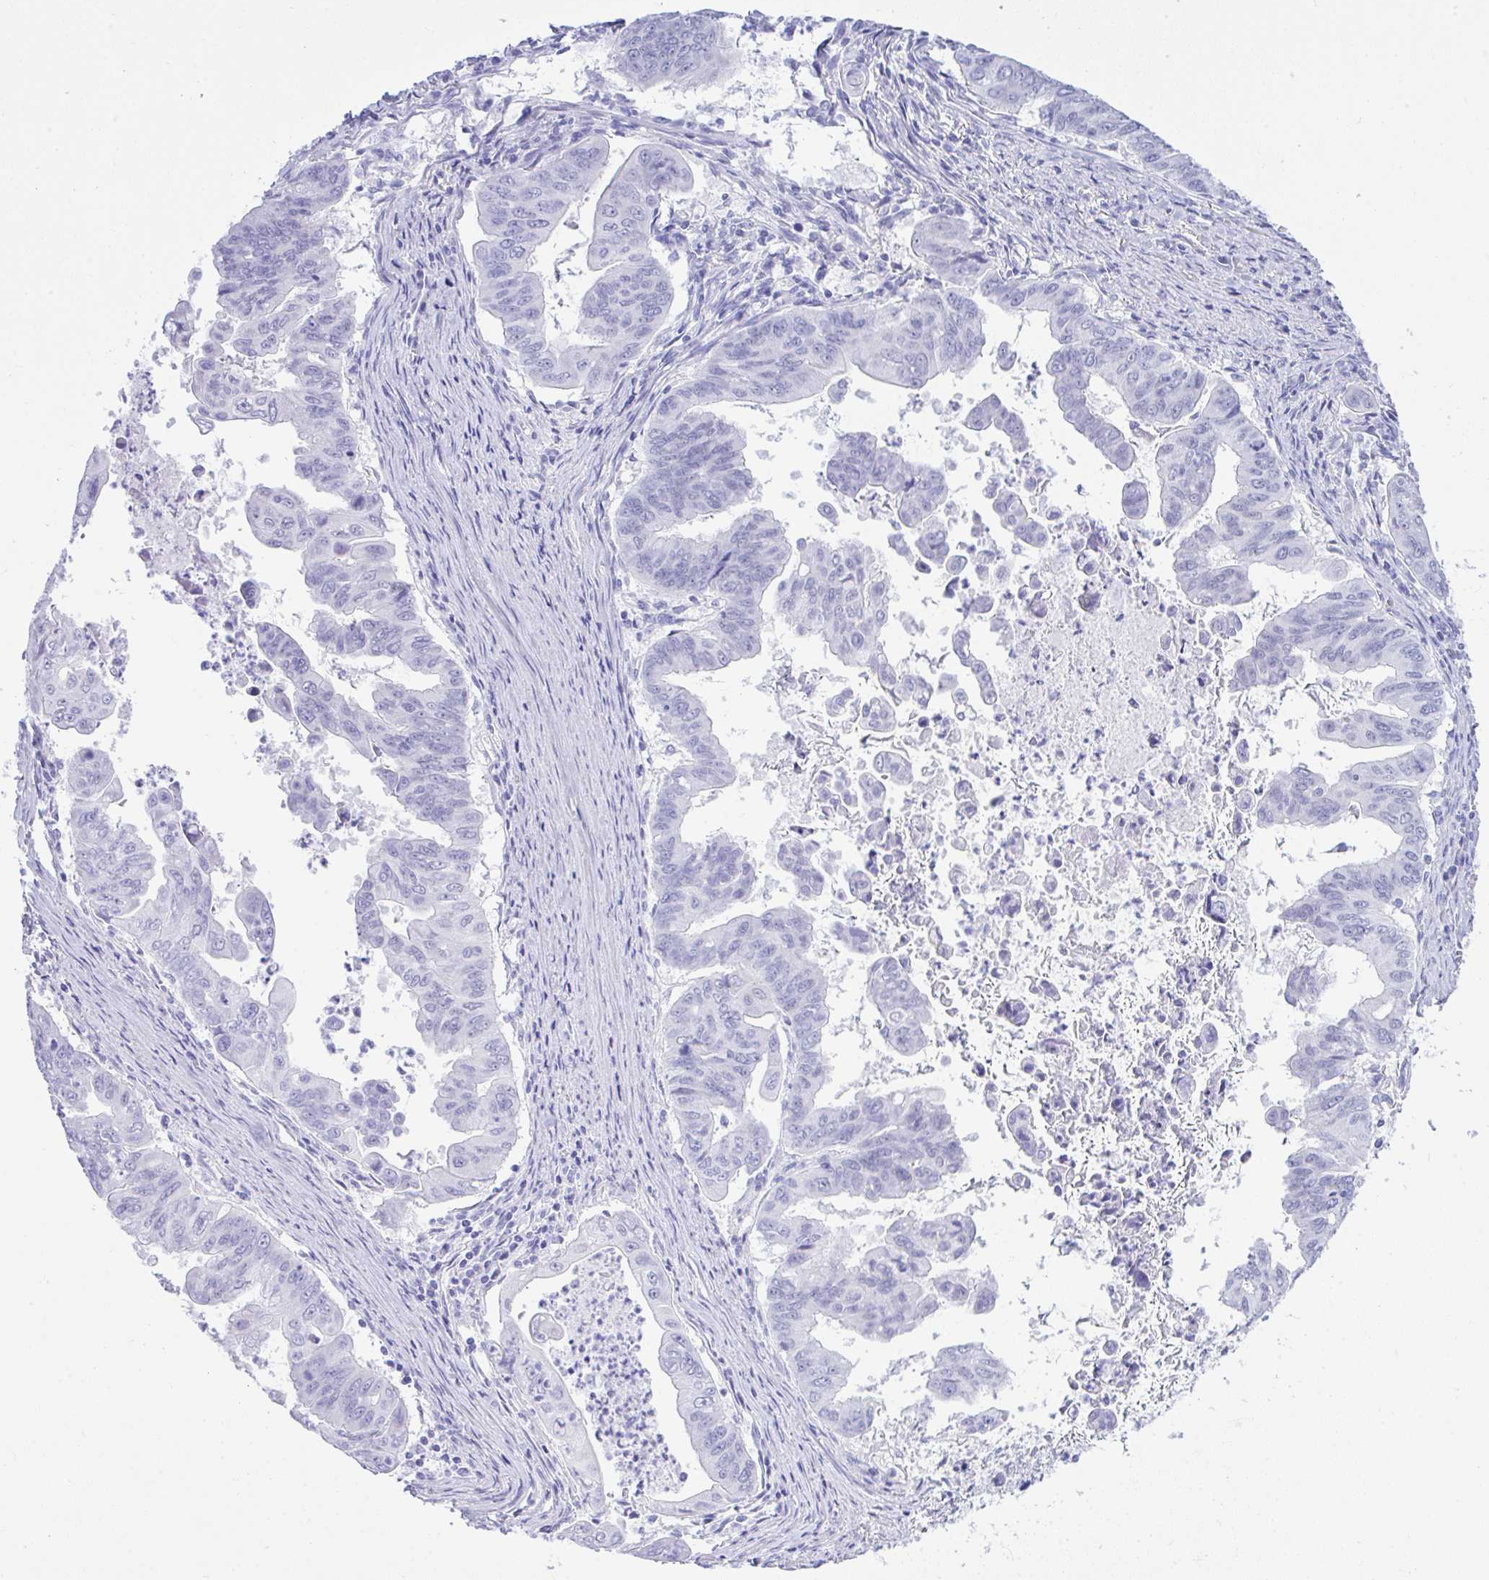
{"staining": {"intensity": "negative", "quantity": "none", "location": "none"}, "tissue": "stomach cancer", "cell_type": "Tumor cells", "image_type": "cancer", "snomed": [{"axis": "morphology", "description": "Adenocarcinoma, NOS"}, {"axis": "topography", "description": "Stomach, upper"}], "caption": "Micrograph shows no significant protein expression in tumor cells of stomach cancer.", "gene": "SEL1L2", "patient": {"sex": "male", "age": 80}}